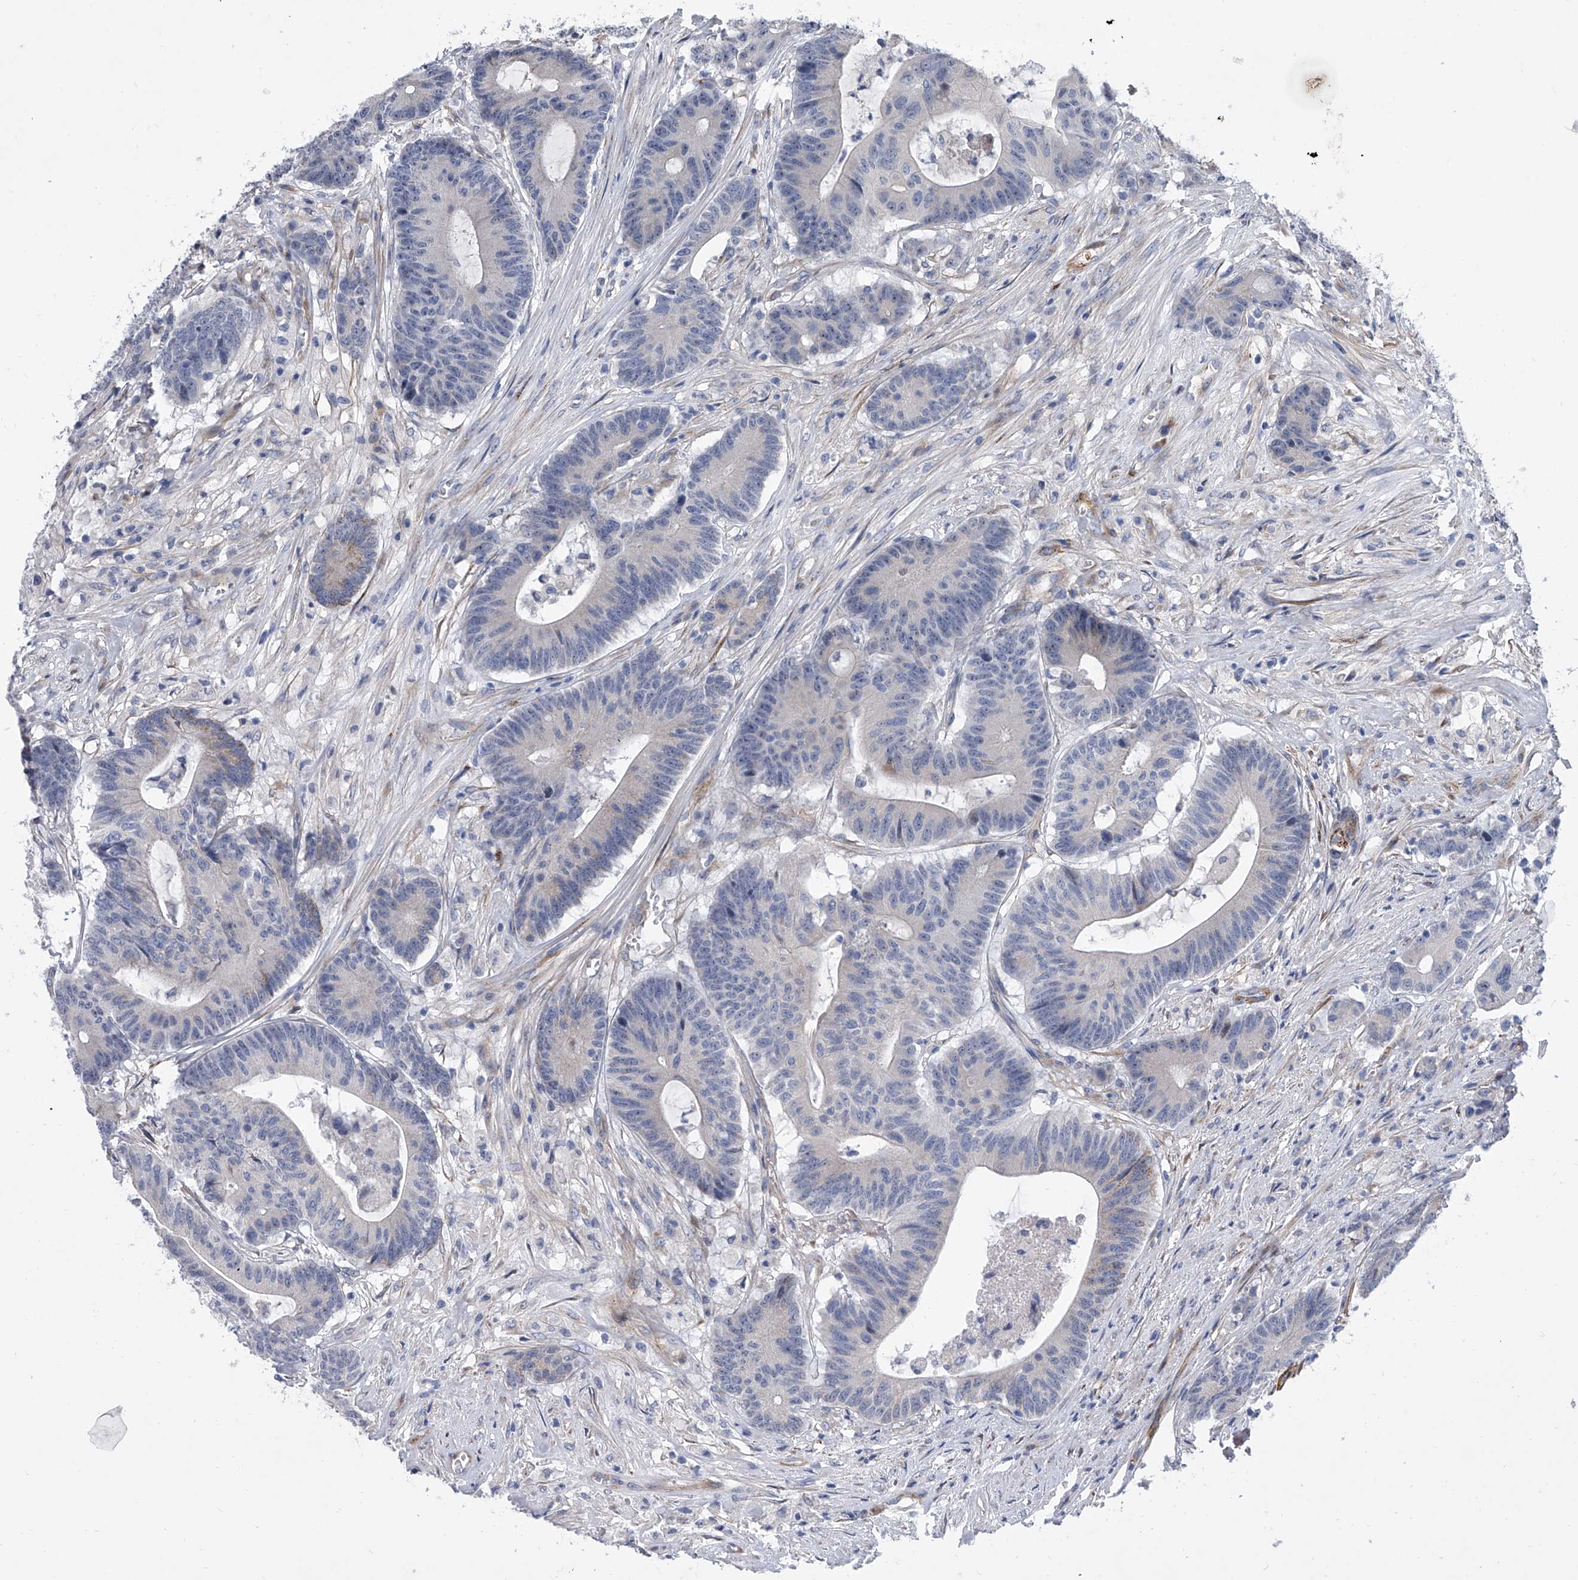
{"staining": {"intensity": "negative", "quantity": "none", "location": "none"}, "tissue": "colorectal cancer", "cell_type": "Tumor cells", "image_type": "cancer", "snomed": [{"axis": "morphology", "description": "Adenocarcinoma, NOS"}, {"axis": "topography", "description": "Colon"}], "caption": "Tumor cells show no significant protein expression in colorectal adenocarcinoma.", "gene": "ALG14", "patient": {"sex": "female", "age": 84}}